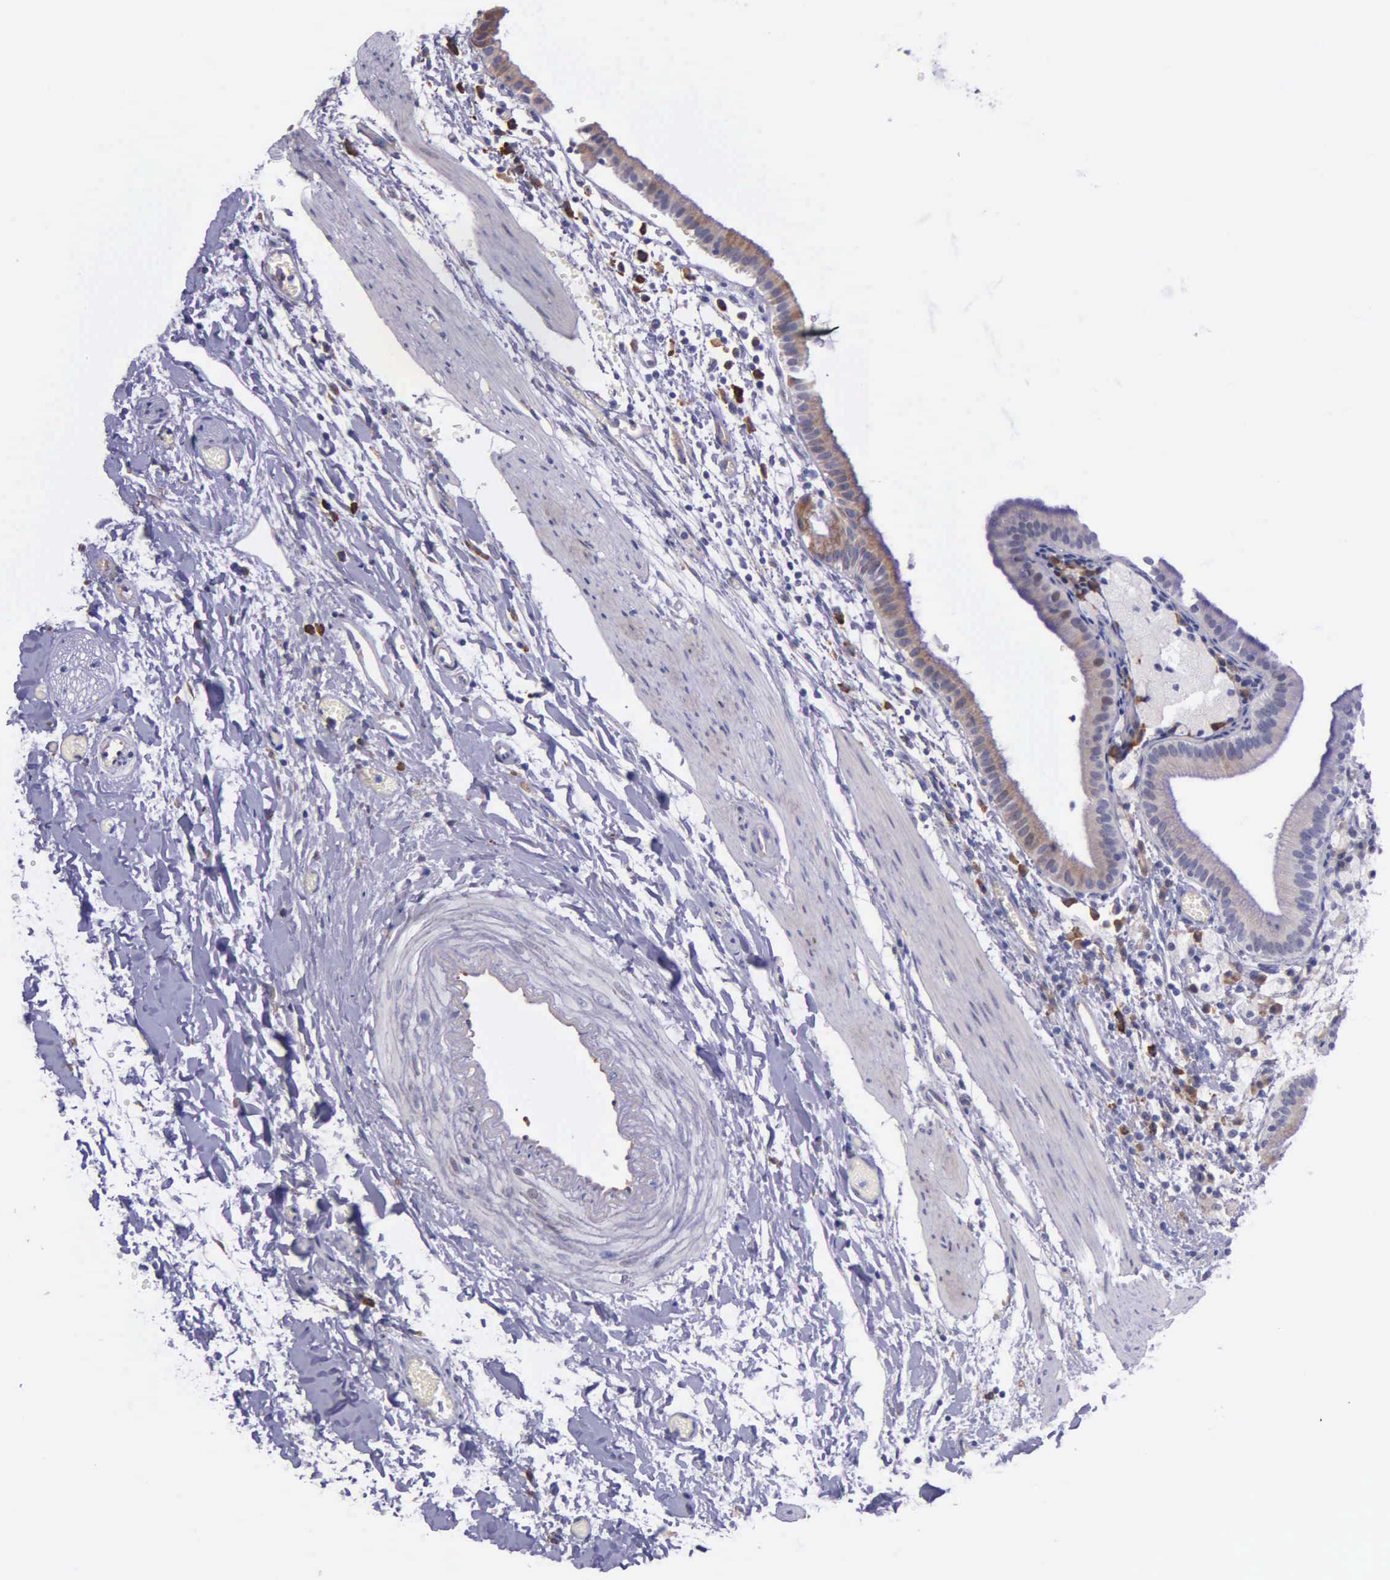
{"staining": {"intensity": "weak", "quantity": ">75%", "location": "cytoplasmic/membranous"}, "tissue": "gallbladder", "cell_type": "Glandular cells", "image_type": "normal", "snomed": [{"axis": "morphology", "description": "Normal tissue, NOS"}, {"axis": "topography", "description": "Gallbladder"}], "caption": "Gallbladder stained for a protein shows weak cytoplasmic/membranous positivity in glandular cells. (brown staining indicates protein expression, while blue staining denotes nuclei).", "gene": "ZC3H12B", "patient": {"sex": "female", "age": 48}}